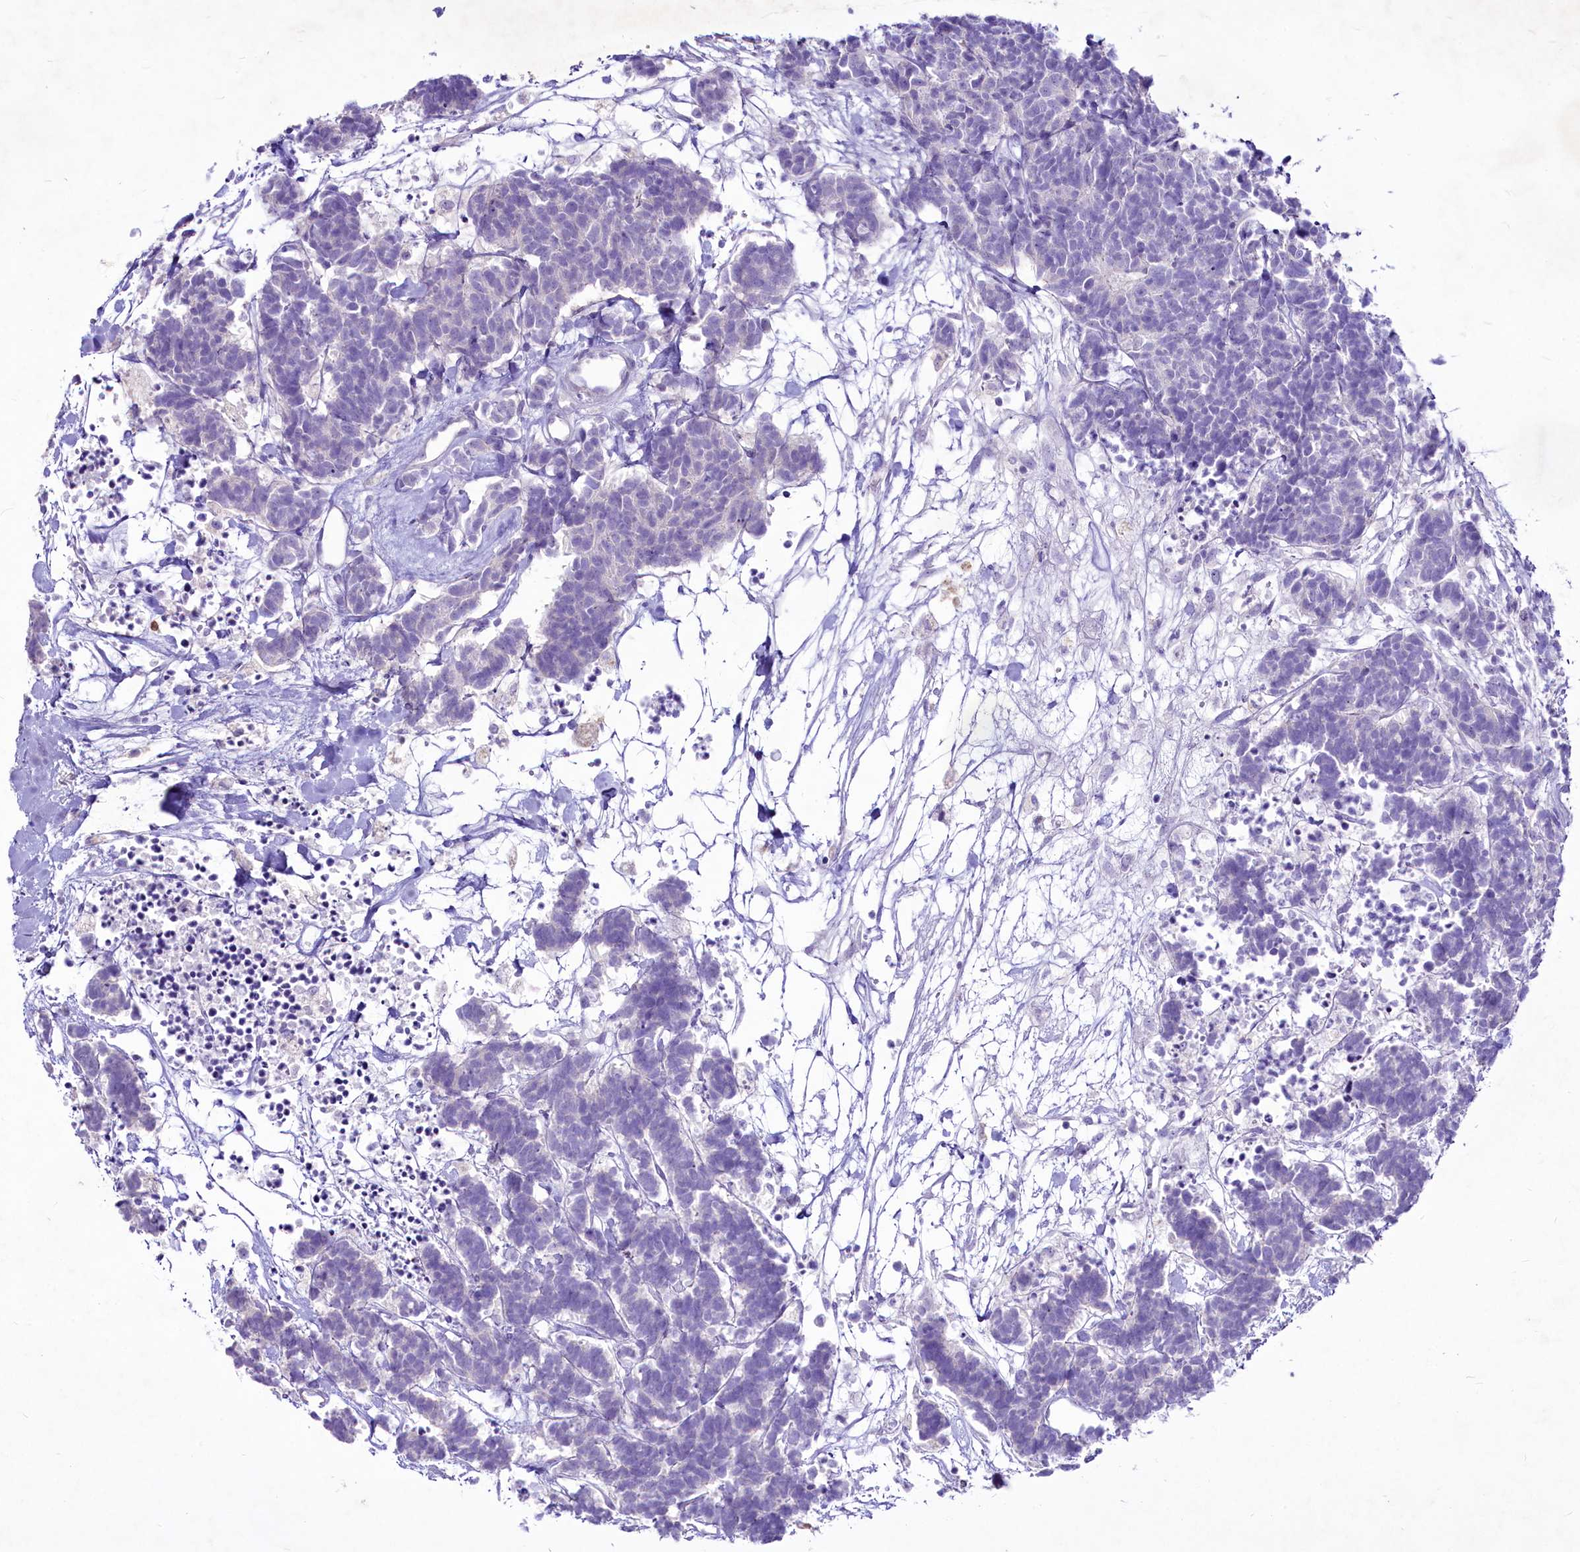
{"staining": {"intensity": "negative", "quantity": "none", "location": "none"}, "tissue": "carcinoid", "cell_type": "Tumor cells", "image_type": "cancer", "snomed": [{"axis": "morphology", "description": "Carcinoma, NOS"}, {"axis": "morphology", "description": "Carcinoid, malignant, NOS"}, {"axis": "topography", "description": "Urinary bladder"}], "caption": "This is an immunohistochemistry (IHC) micrograph of human carcinoid. There is no staining in tumor cells.", "gene": "FAM209B", "patient": {"sex": "male", "age": 57}}